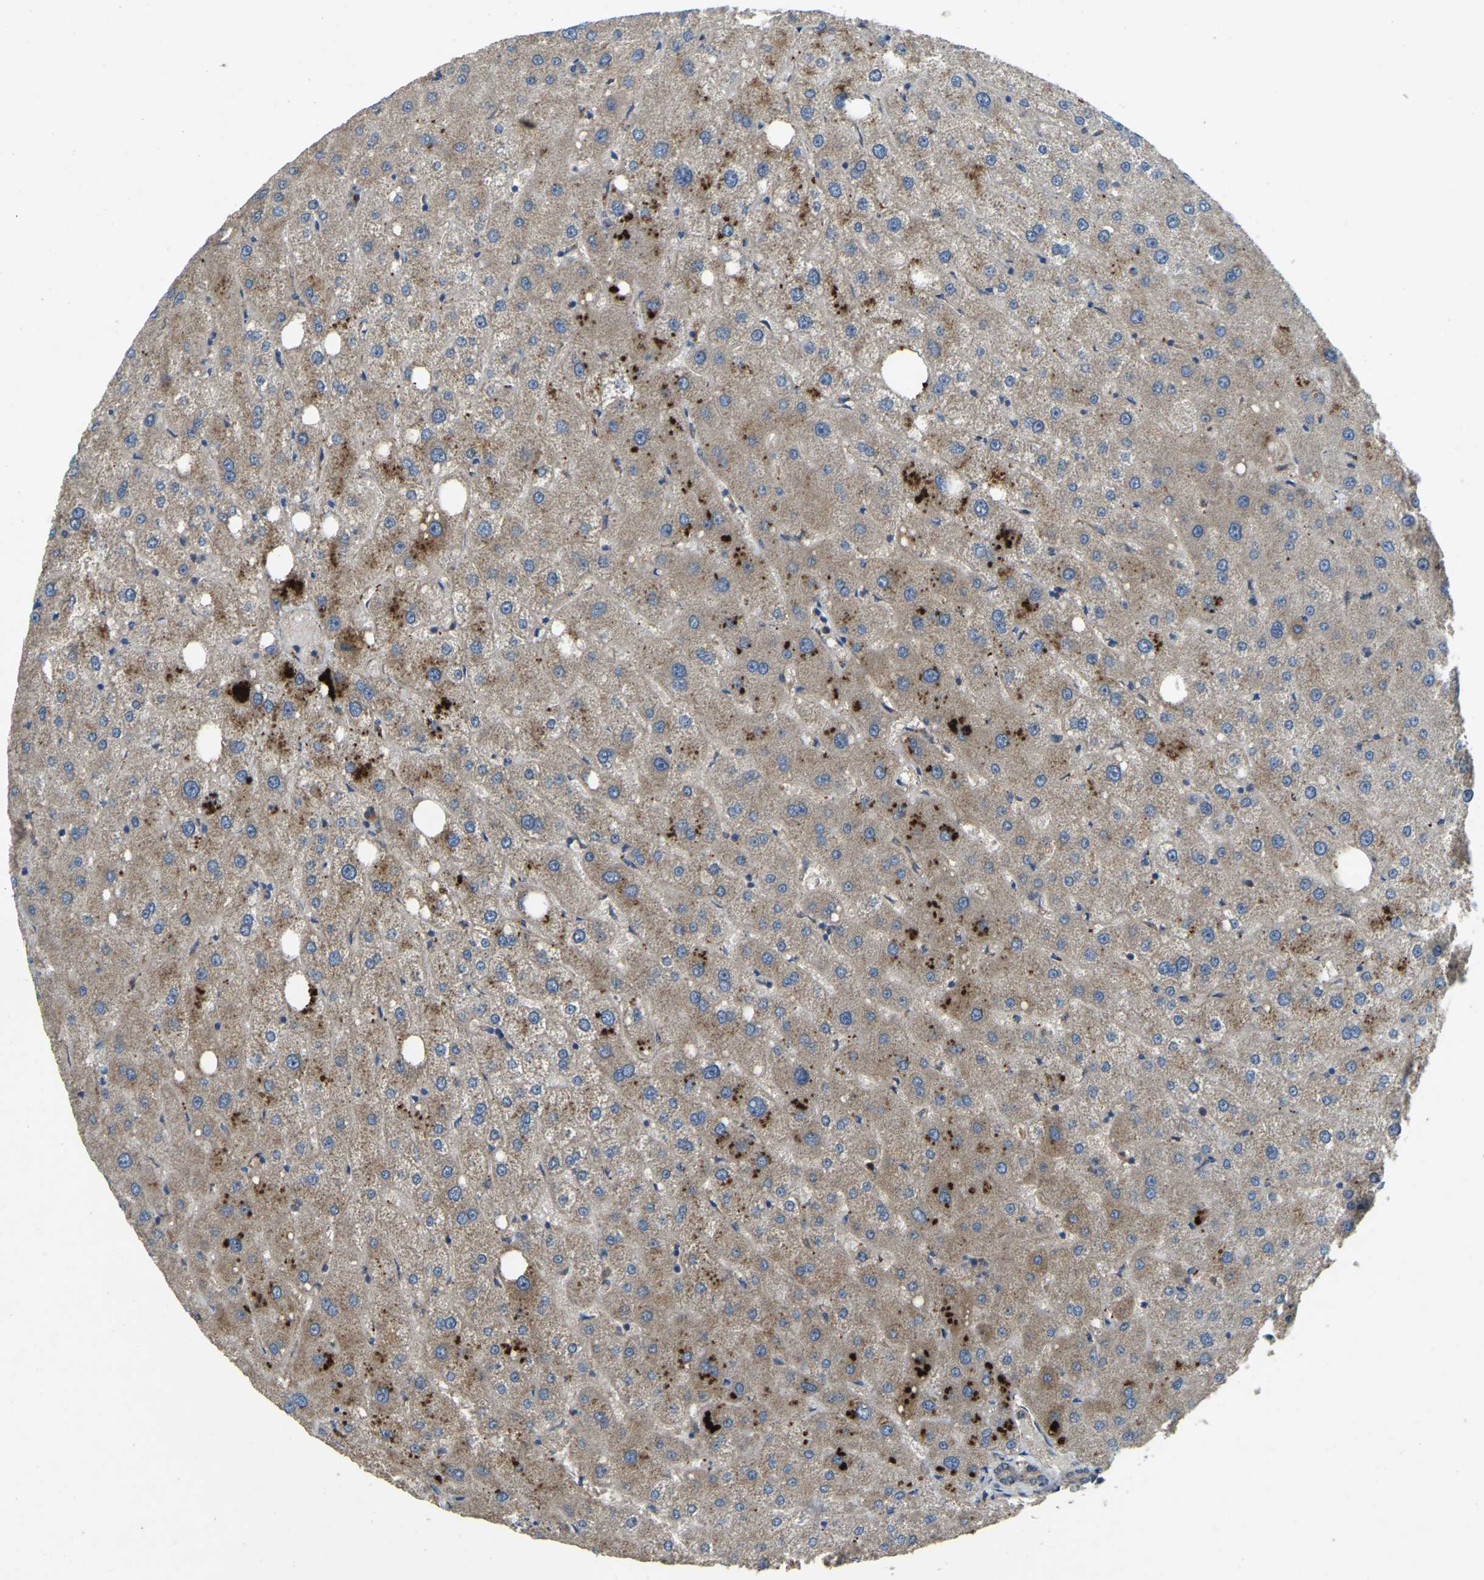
{"staining": {"intensity": "weak", "quantity": "25%-75%", "location": "cytoplasmic/membranous"}, "tissue": "liver", "cell_type": "Cholangiocytes", "image_type": "normal", "snomed": [{"axis": "morphology", "description": "Normal tissue, NOS"}, {"axis": "topography", "description": "Liver"}], "caption": "Protein expression analysis of unremarkable liver reveals weak cytoplasmic/membranous positivity in about 25%-75% of cholangiocytes. (DAB (3,3'-diaminobenzidine) = brown stain, brightfield microscopy at high magnification).", "gene": "ATP8B1", "patient": {"sex": "male", "age": 73}}